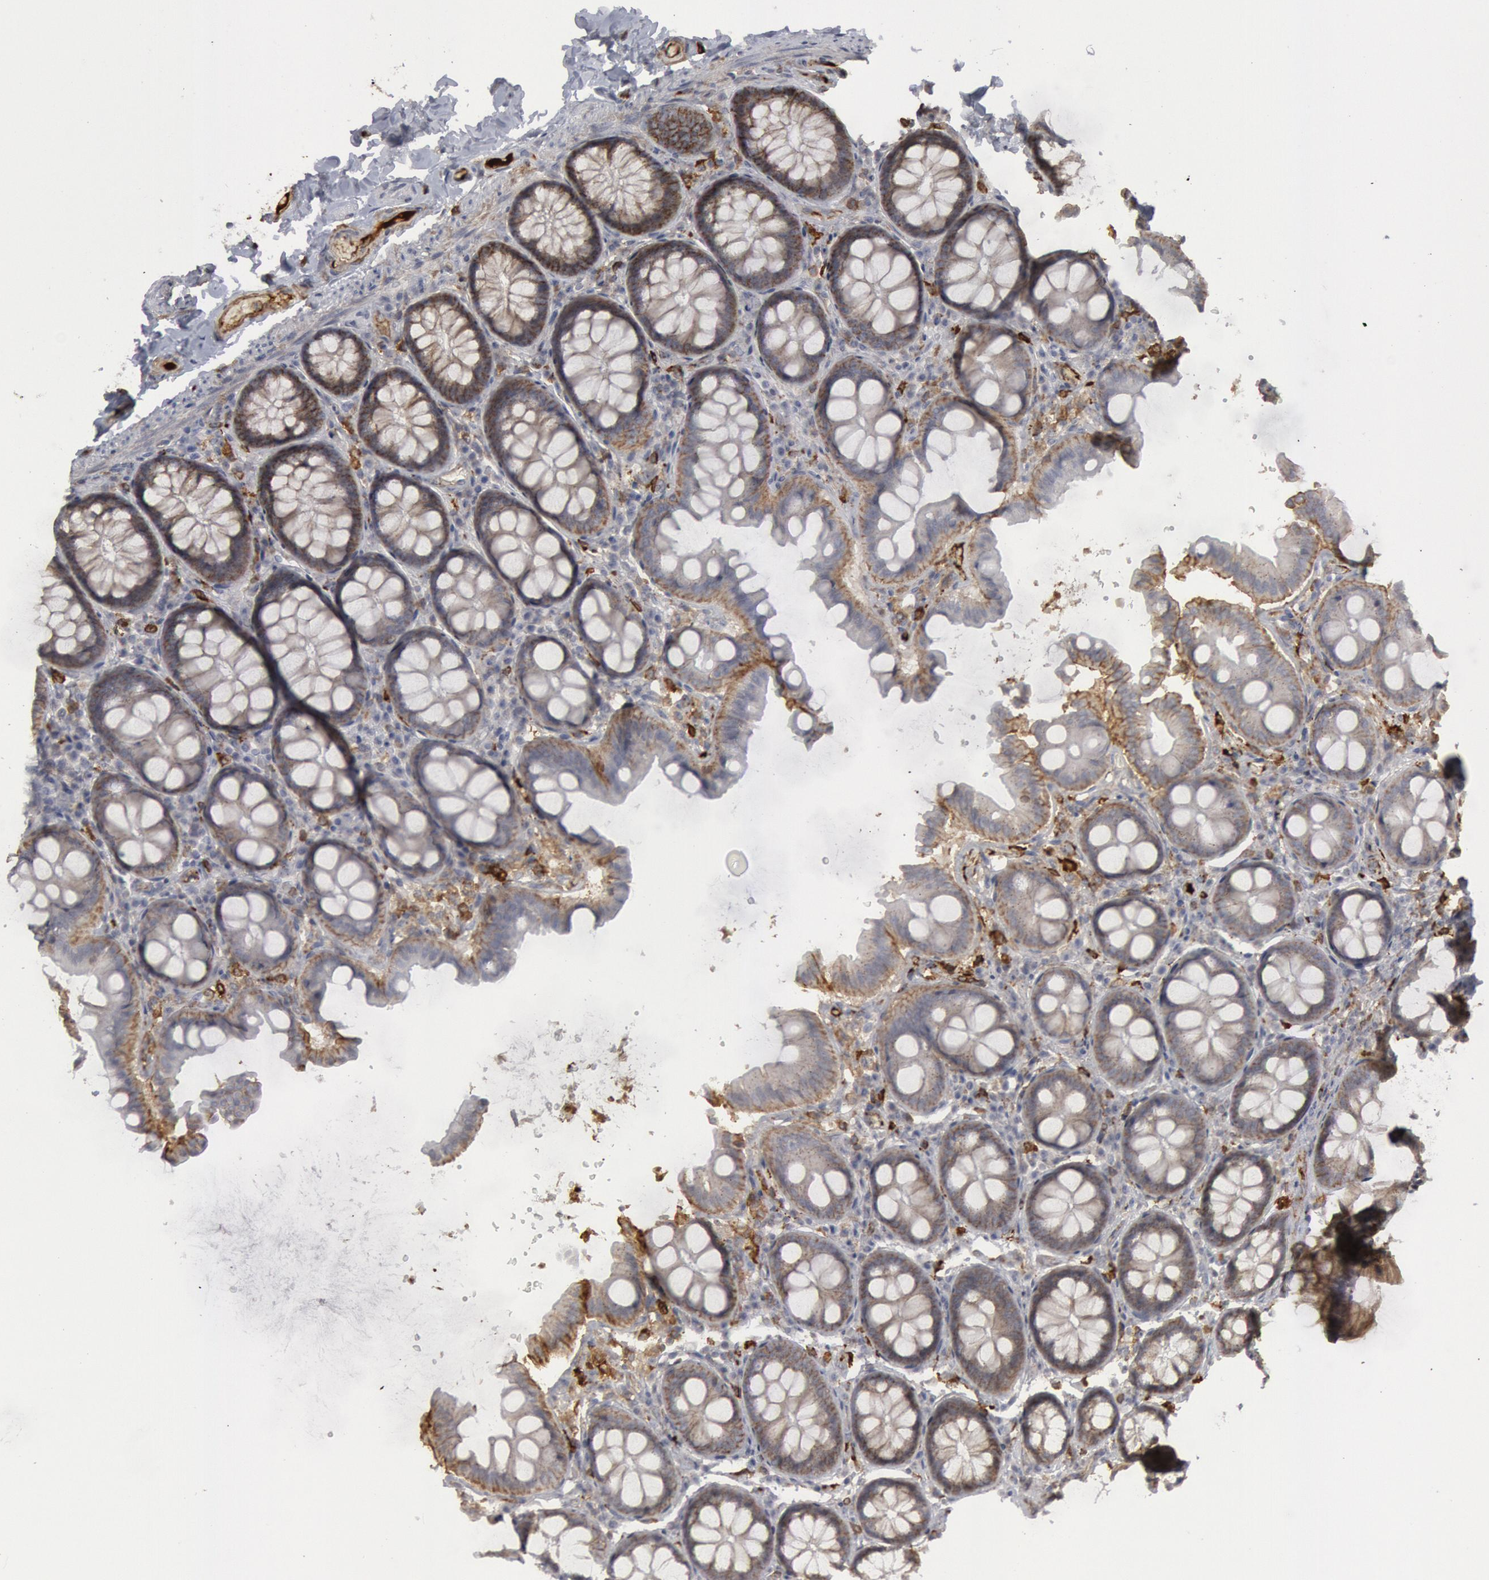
{"staining": {"intensity": "negative", "quantity": "none", "location": "none"}, "tissue": "colon", "cell_type": "Endothelial cells", "image_type": "normal", "snomed": [{"axis": "morphology", "description": "Normal tissue, NOS"}, {"axis": "topography", "description": "Colon"}], "caption": "Endothelial cells are negative for brown protein staining in benign colon. (Immunohistochemistry, brightfield microscopy, high magnification).", "gene": "C1QC", "patient": {"sex": "female", "age": 61}}